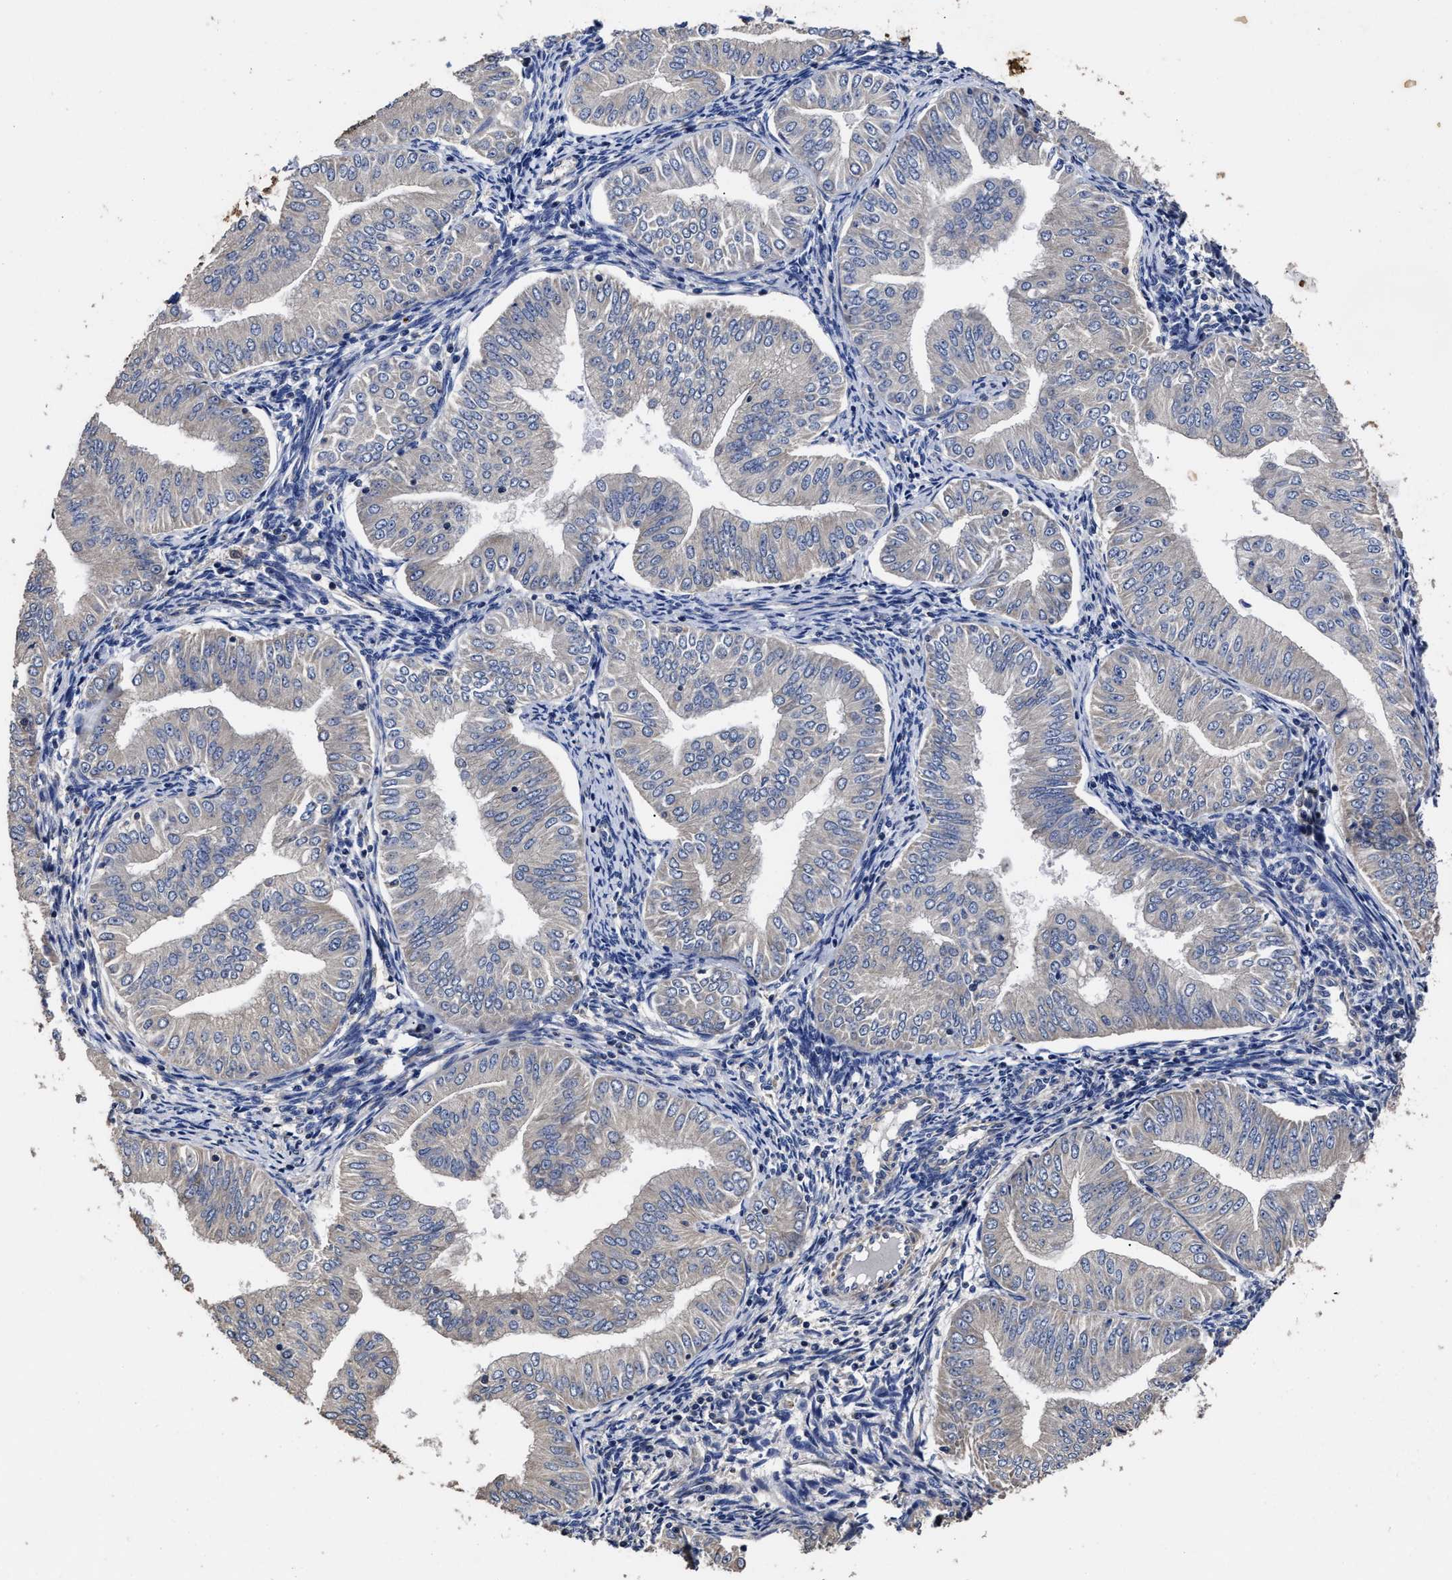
{"staining": {"intensity": "negative", "quantity": "none", "location": "none"}, "tissue": "endometrial cancer", "cell_type": "Tumor cells", "image_type": "cancer", "snomed": [{"axis": "morphology", "description": "Normal tissue, NOS"}, {"axis": "morphology", "description": "Adenocarcinoma, NOS"}, {"axis": "topography", "description": "Endometrium"}], "caption": "Immunohistochemistry image of human endometrial adenocarcinoma stained for a protein (brown), which shows no expression in tumor cells.", "gene": "AVEN", "patient": {"sex": "female", "age": 53}}